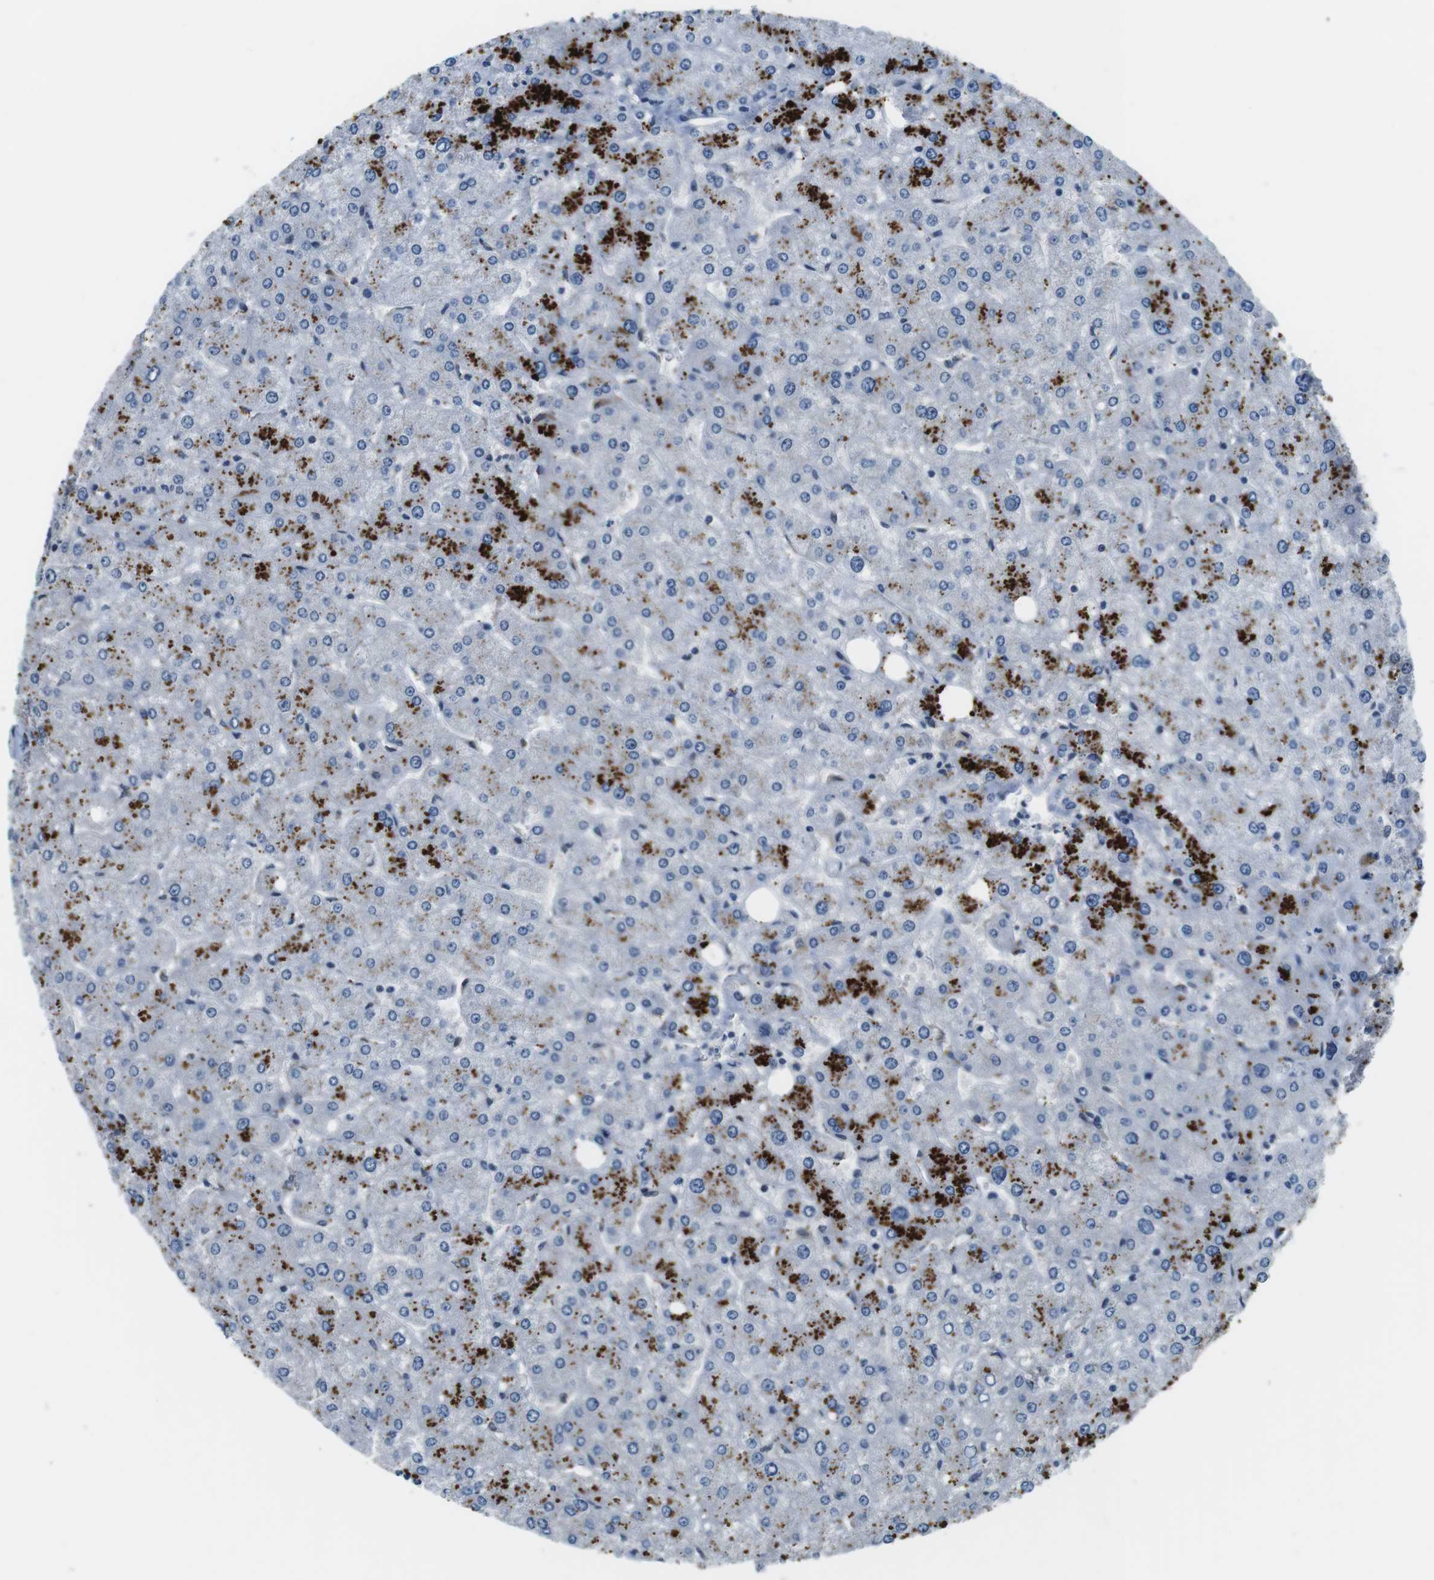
{"staining": {"intensity": "negative", "quantity": "none", "location": "none"}, "tissue": "liver", "cell_type": "Cholangiocytes", "image_type": "normal", "snomed": [{"axis": "morphology", "description": "Normal tissue, NOS"}, {"axis": "topography", "description": "Liver"}], "caption": "Immunohistochemistry micrograph of normal liver stained for a protein (brown), which exhibits no positivity in cholangiocytes.", "gene": "CD163L1", "patient": {"sex": "male", "age": 55}}